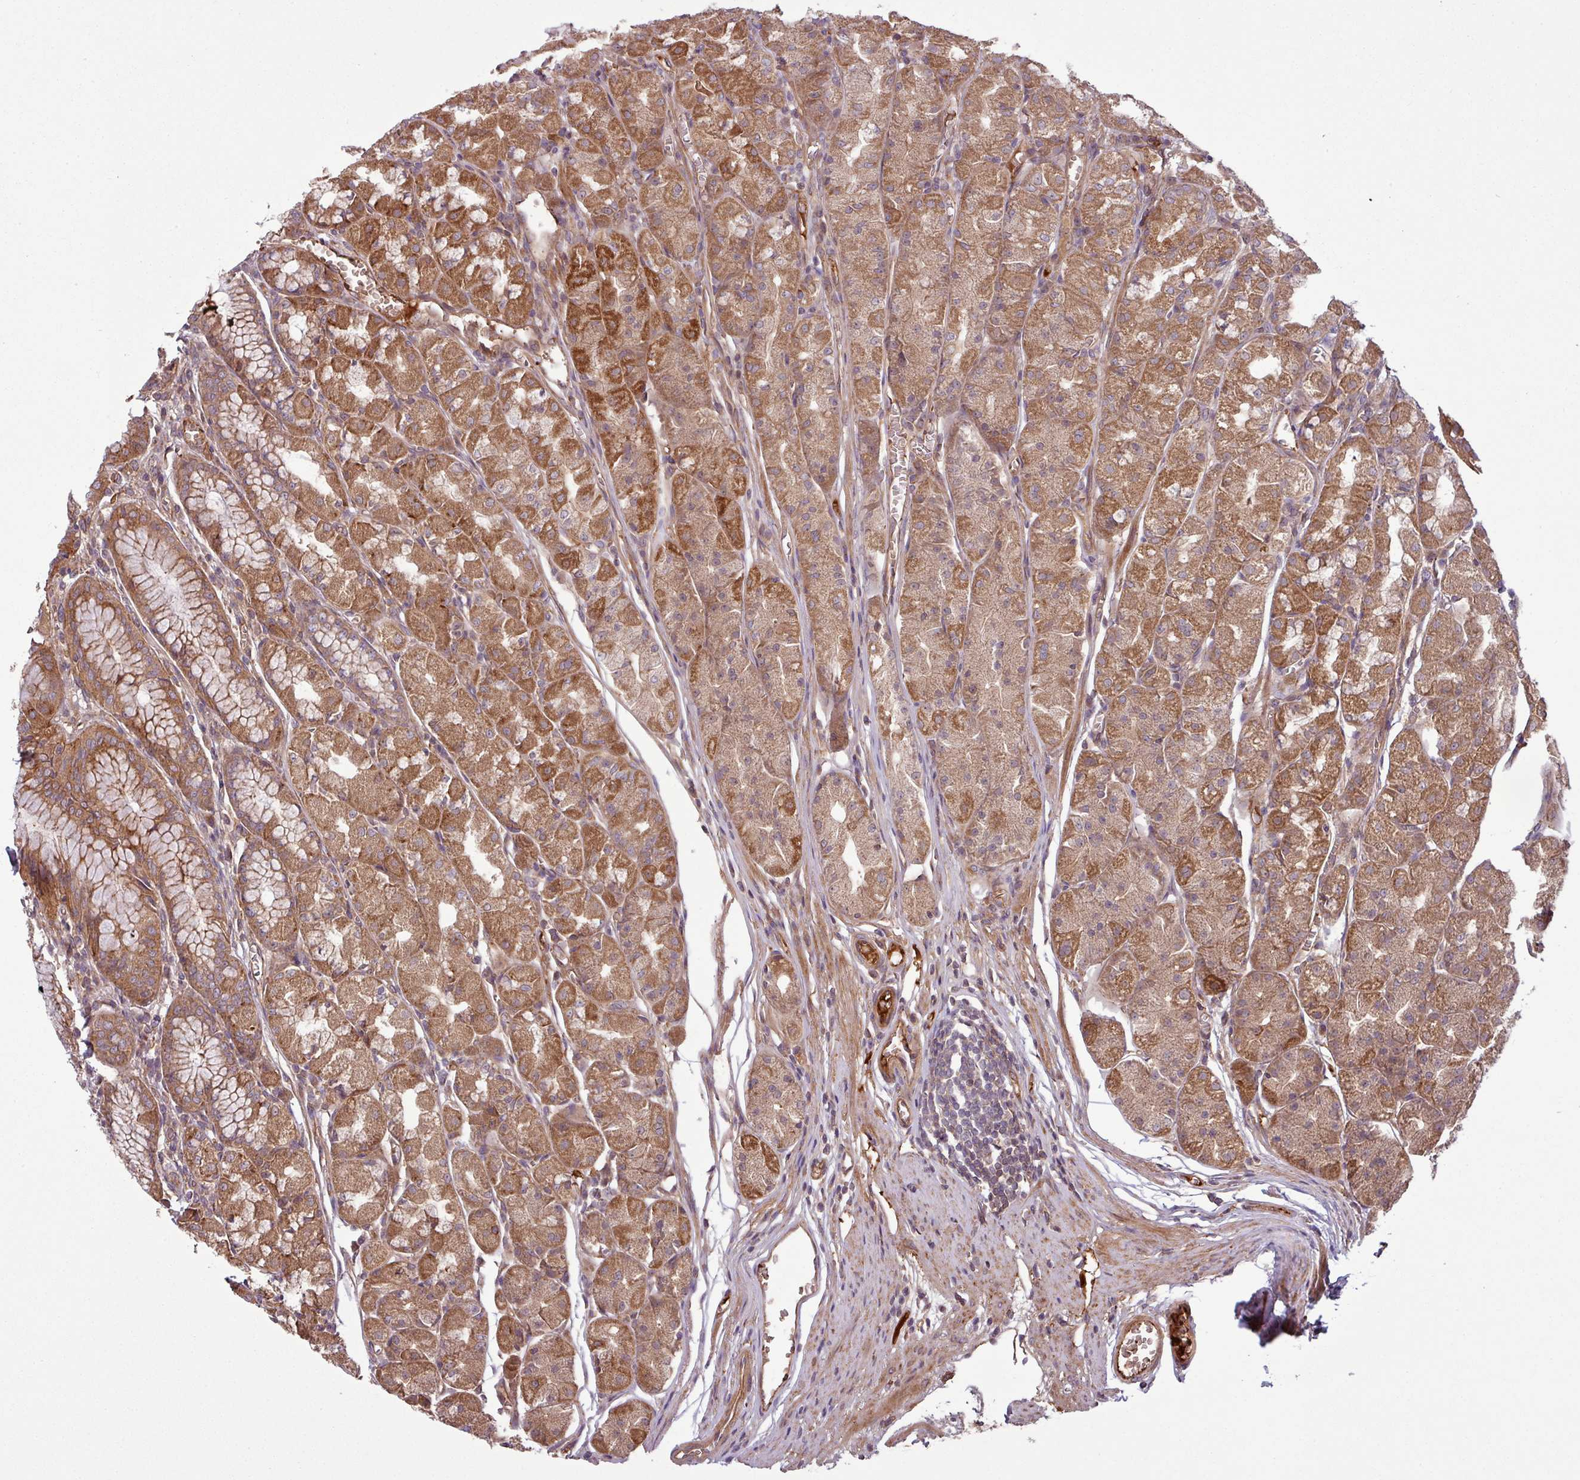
{"staining": {"intensity": "strong", "quantity": ">75%", "location": "cytoplasmic/membranous"}, "tissue": "stomach", "cell_type": "Glandular cells", "image_type": "normal", "snomed": [{"axis": "morphology", "description": "Normal tissue, NOS"}, {"axis": "topography", "description": "Stomach"}], "caption": "DAB (3,3'-diaminobenzidine) immunohistochemical staining of normal stomach displays strong cytoplasmic/membranous protein staining in about >75% of glandular cells. The staining was performed using DAB, with brown indicating positive protein expression. Nuclei are stained blue with hematoxylin.", "gene": "SNRNP25", "patient": {"sex": "male", "age": 55}}